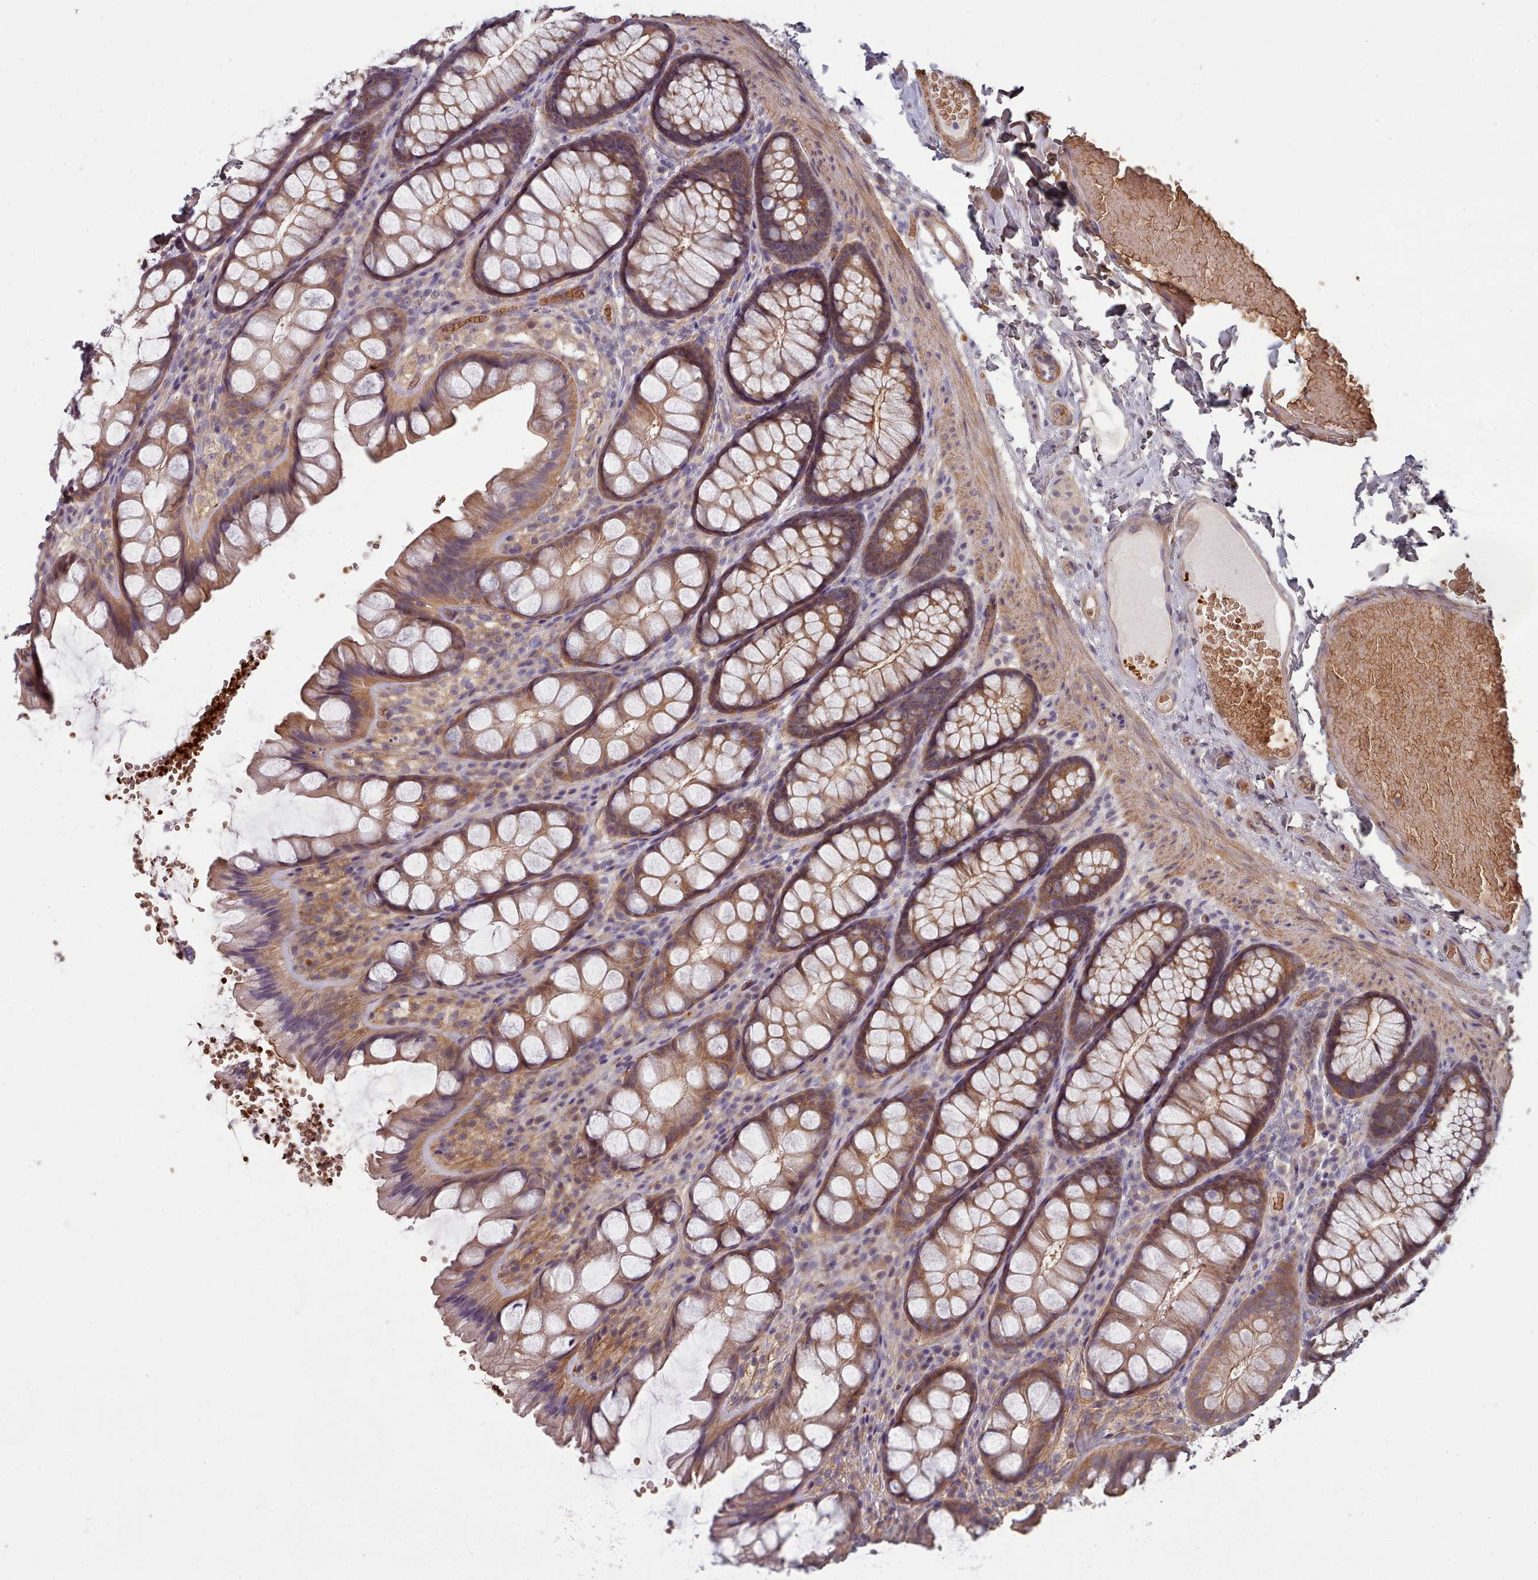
{"staining": {"intensity": "moderate", "quantity": ">75%", "location": "cytoplasmic/membranous"}, "tissue": "colon", "cell_type": "Endothelial cells", "image_type": "normal", "snomed": [{"axis": "morphology", "description": "Normal tissue, NOS"}, {"axis": "topography", "description": "Colon"}], "caption": "The micrograph shows staining of normal colon, revealing moderate cytoplasmic/membranous protein staining (brown color) within endothelial cells. The staining was performed using DAB (3,3'-diaminobenzidine) to visualize the protein expression in brown, while the nuclei were stained in blue with hematoxylin (Magnification: 20x).", "gene": "CLNS1A", "patient": {"sex": "male", "age": 47}}